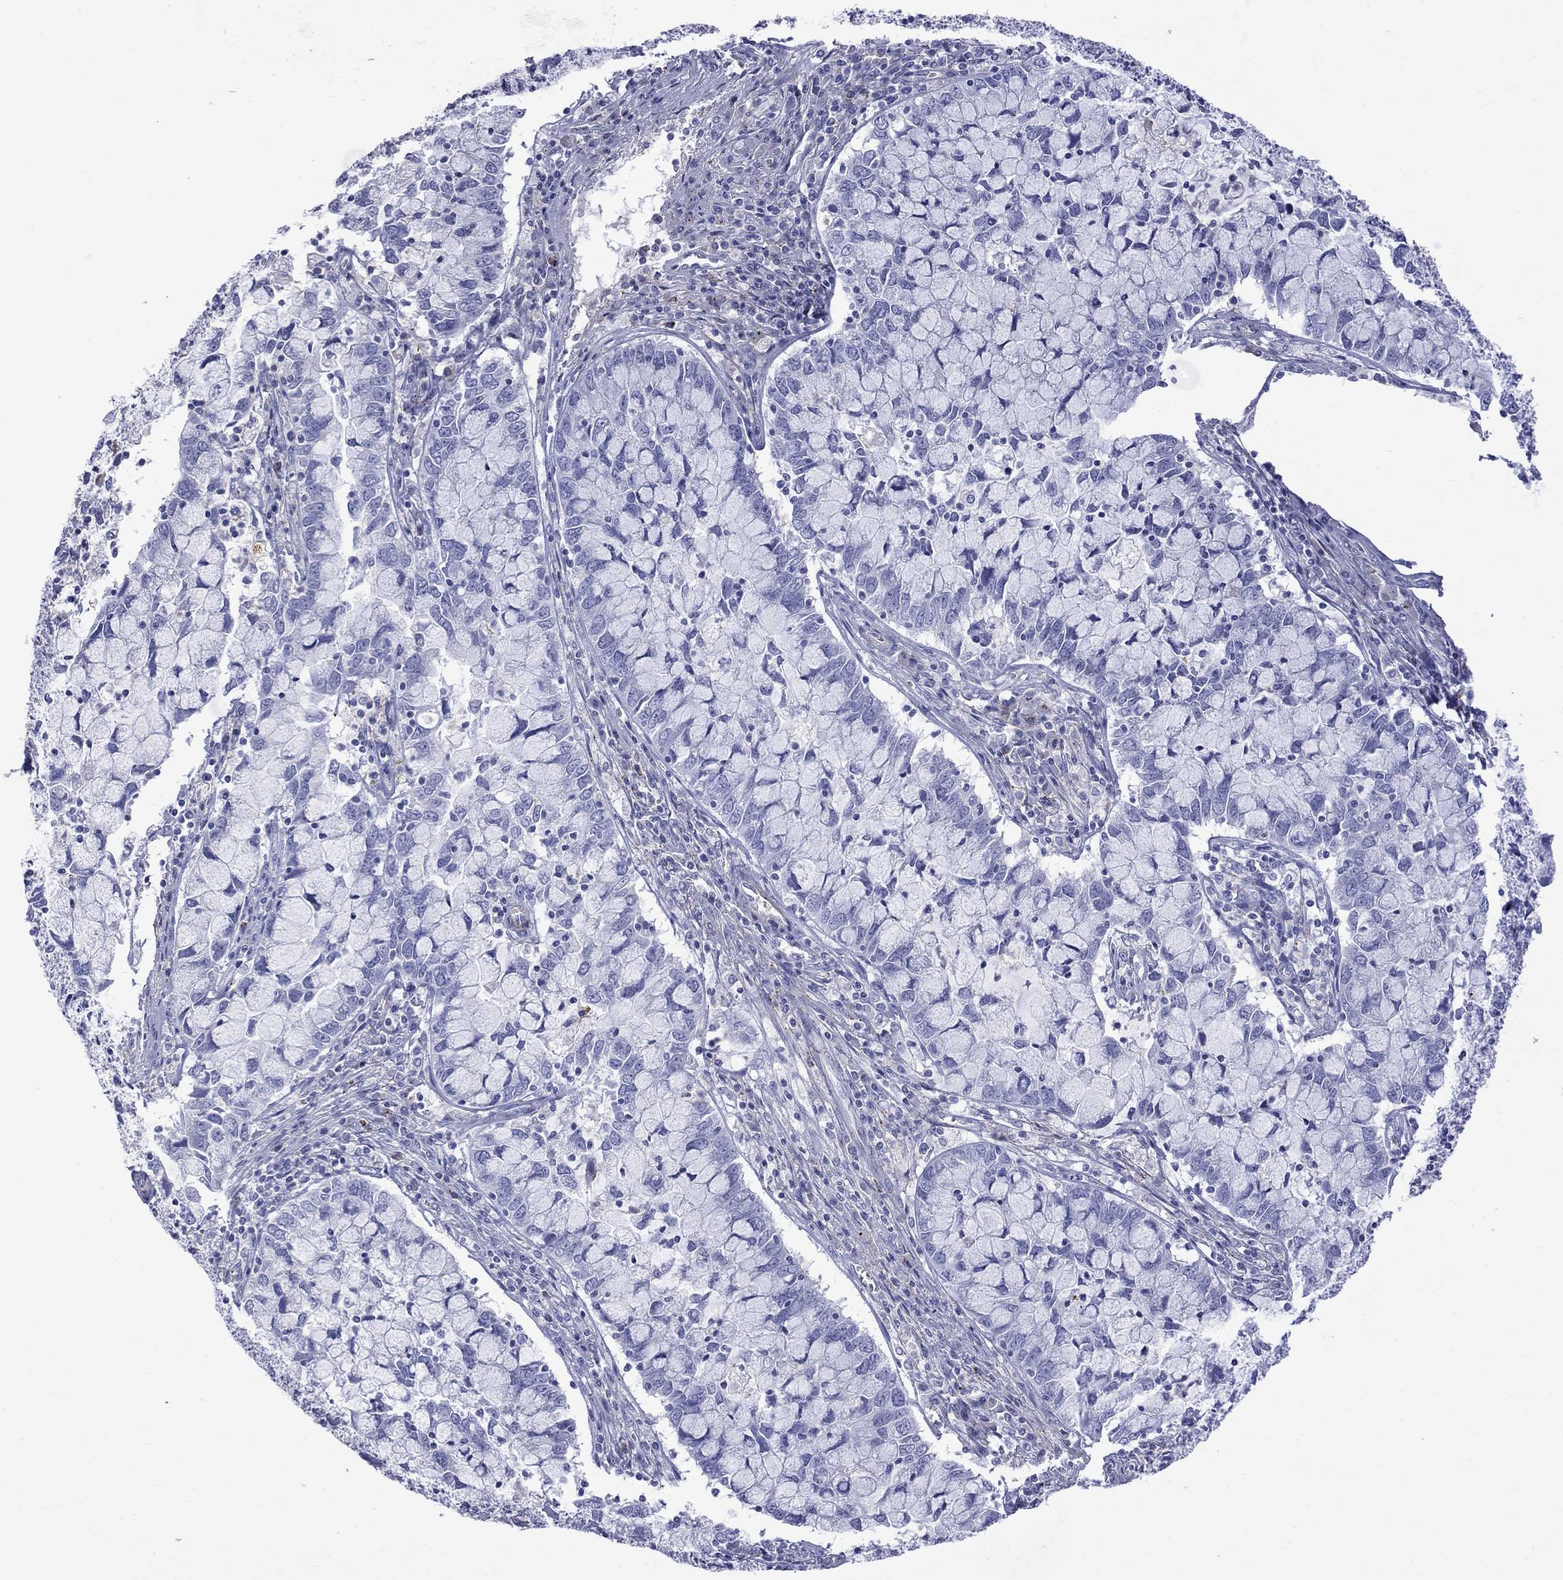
{"staining": {"intensity": "negative", "quantity": "none", "location": "none"}, "tissue": "cervical cancer", "cell_type": "Tumor cells", "image_type": "cancer", "snomed": [{"axis": "morphology", "description": "Adenocarcinoma, NOS"}, {"axis": "topography", "description": "Cervix"}], "caption": "An IHC micrograph of adenocarcinoma (cervical) is shown. There is no staining in tumor cells of adenocarcinoma (cervical).", "gene": "S100A3", "patient": {"sex": "female", "age": 40}}